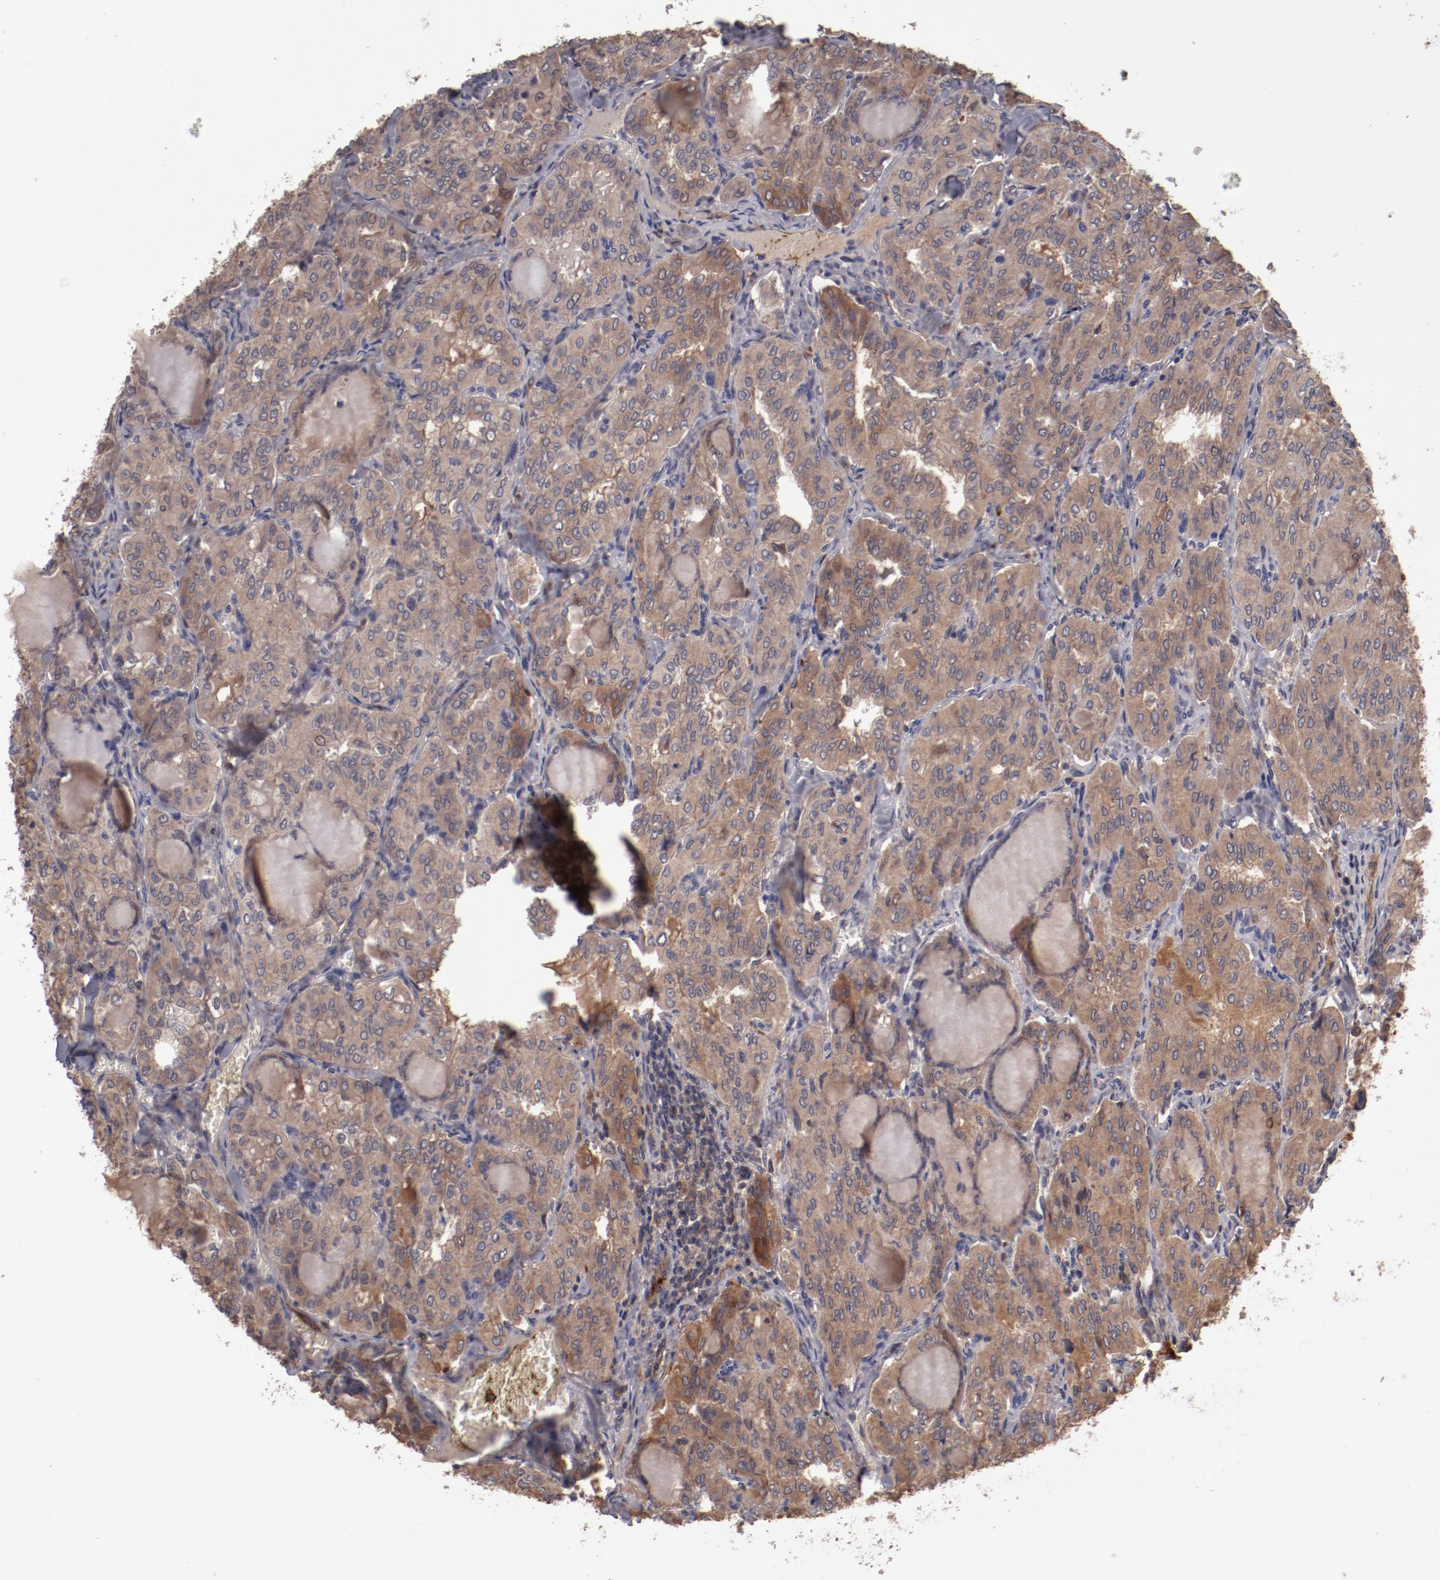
{"staining": {"intensity": "moderate", "quantity": ">75%", "location": "cytoplasmic/membranous"}, "tissue": "thyroid cancer", "cell_type": "Tumor cells", "image_type": "cancer", "snomed": [{"axis": "morphology", "description": "Papillary adenocarcinoma, NOS"}, {"axis": "topography", "description": "Thyroid gland"}], "caption": "Immunohistochemistry (IHC) (DAB) staining of thyroid papillary adenocarcinoma displays moderate cytoplasmic/membranous protein positivity in approximately >75% of tumor cells.", "gene": "CP", "patient": {"sex": "male", "age": 20}}